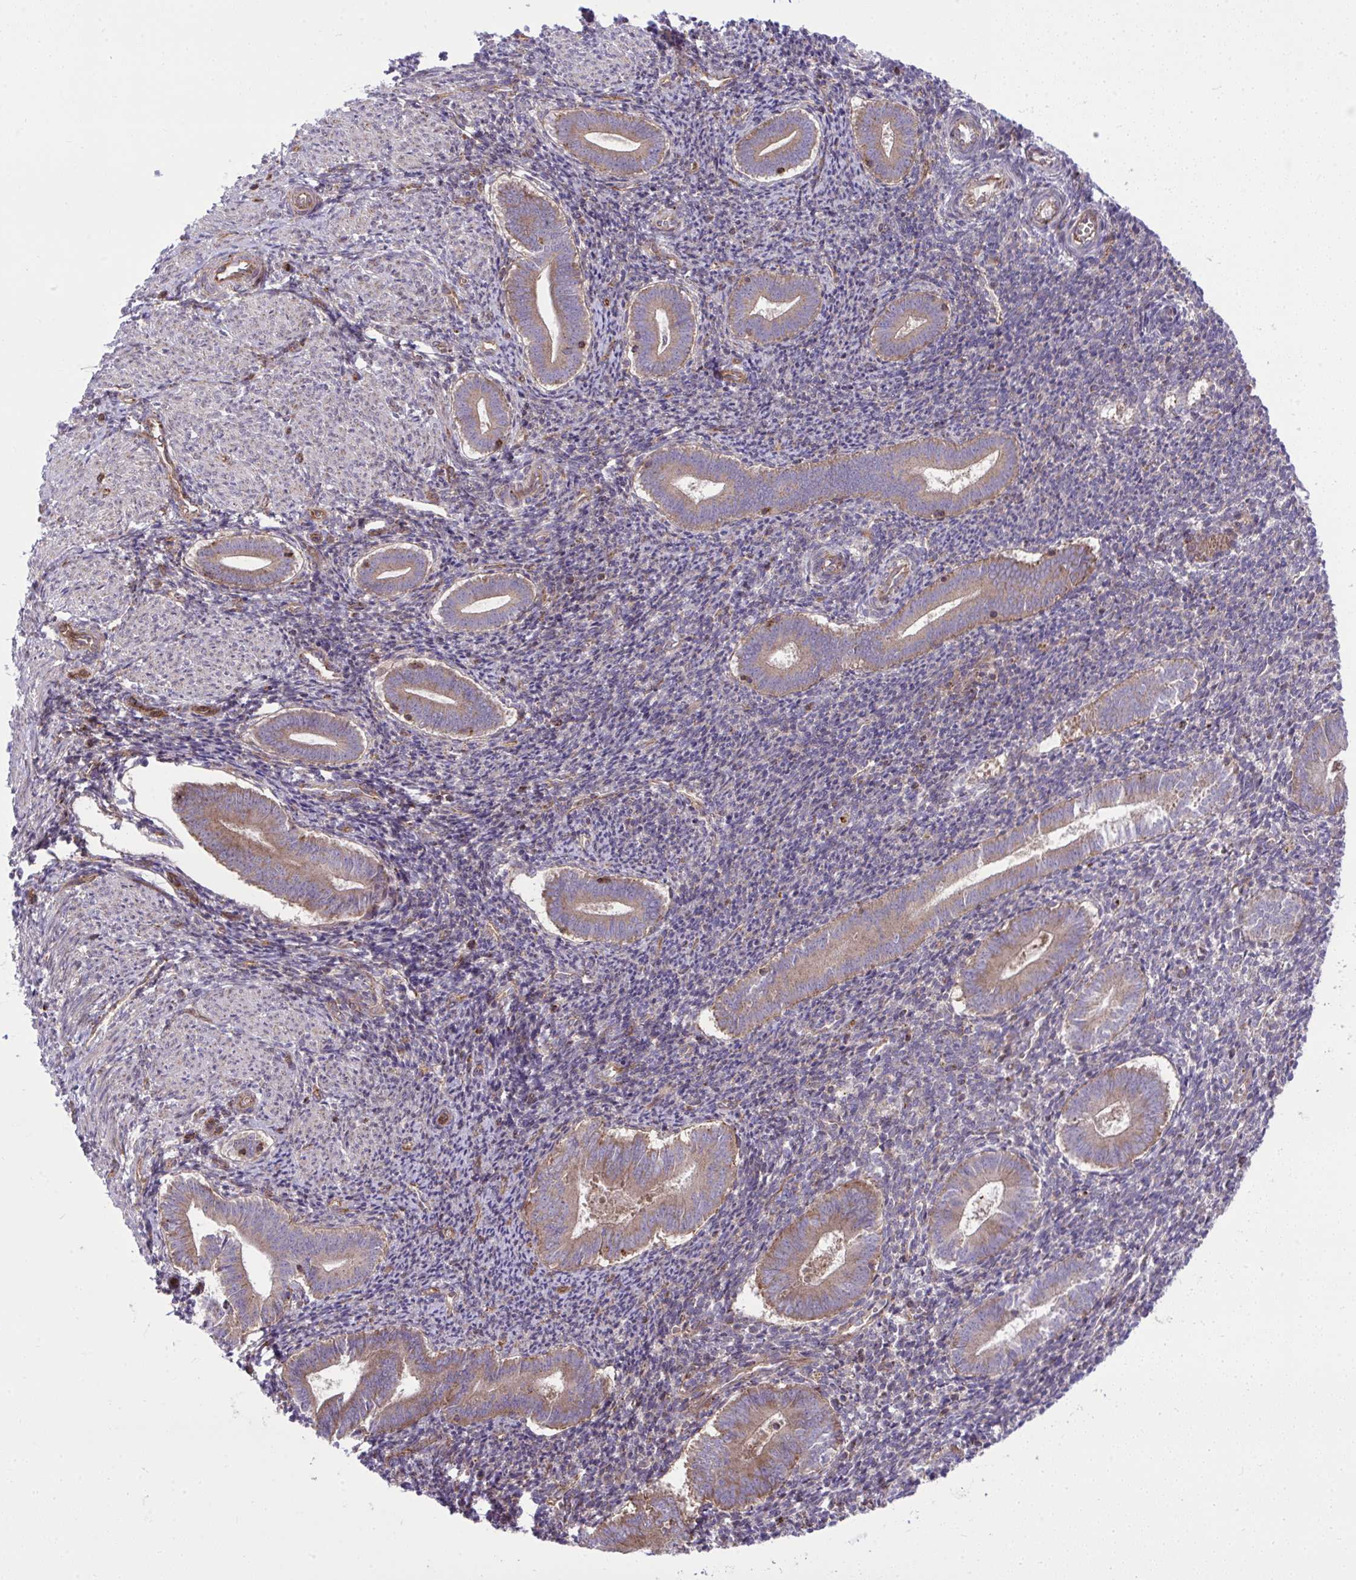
{"staining": {"intensity": "weak", "quantity": "<25%", "location": "cytoplasmic/membranous"}, "tissue": "endometrium", "cell_type": "Cells in endometrial stroma", "image_type": "normal", "snomed": [{"axis": "morphology", "description": "Normal tissue, NOS"}, {"axis": "topography", "description": "Endometrium"}], "caption": "Immunohistochemistry (IHC) histopathology image of benign endometrium: human endometrium stained with DAB (3,3'-diaminobenzidine) exhibits no significant protein positivity in cells in endometrial stroma.", "gene": "NMNAT3", "patient": {"sex": "female", "age": 25}}